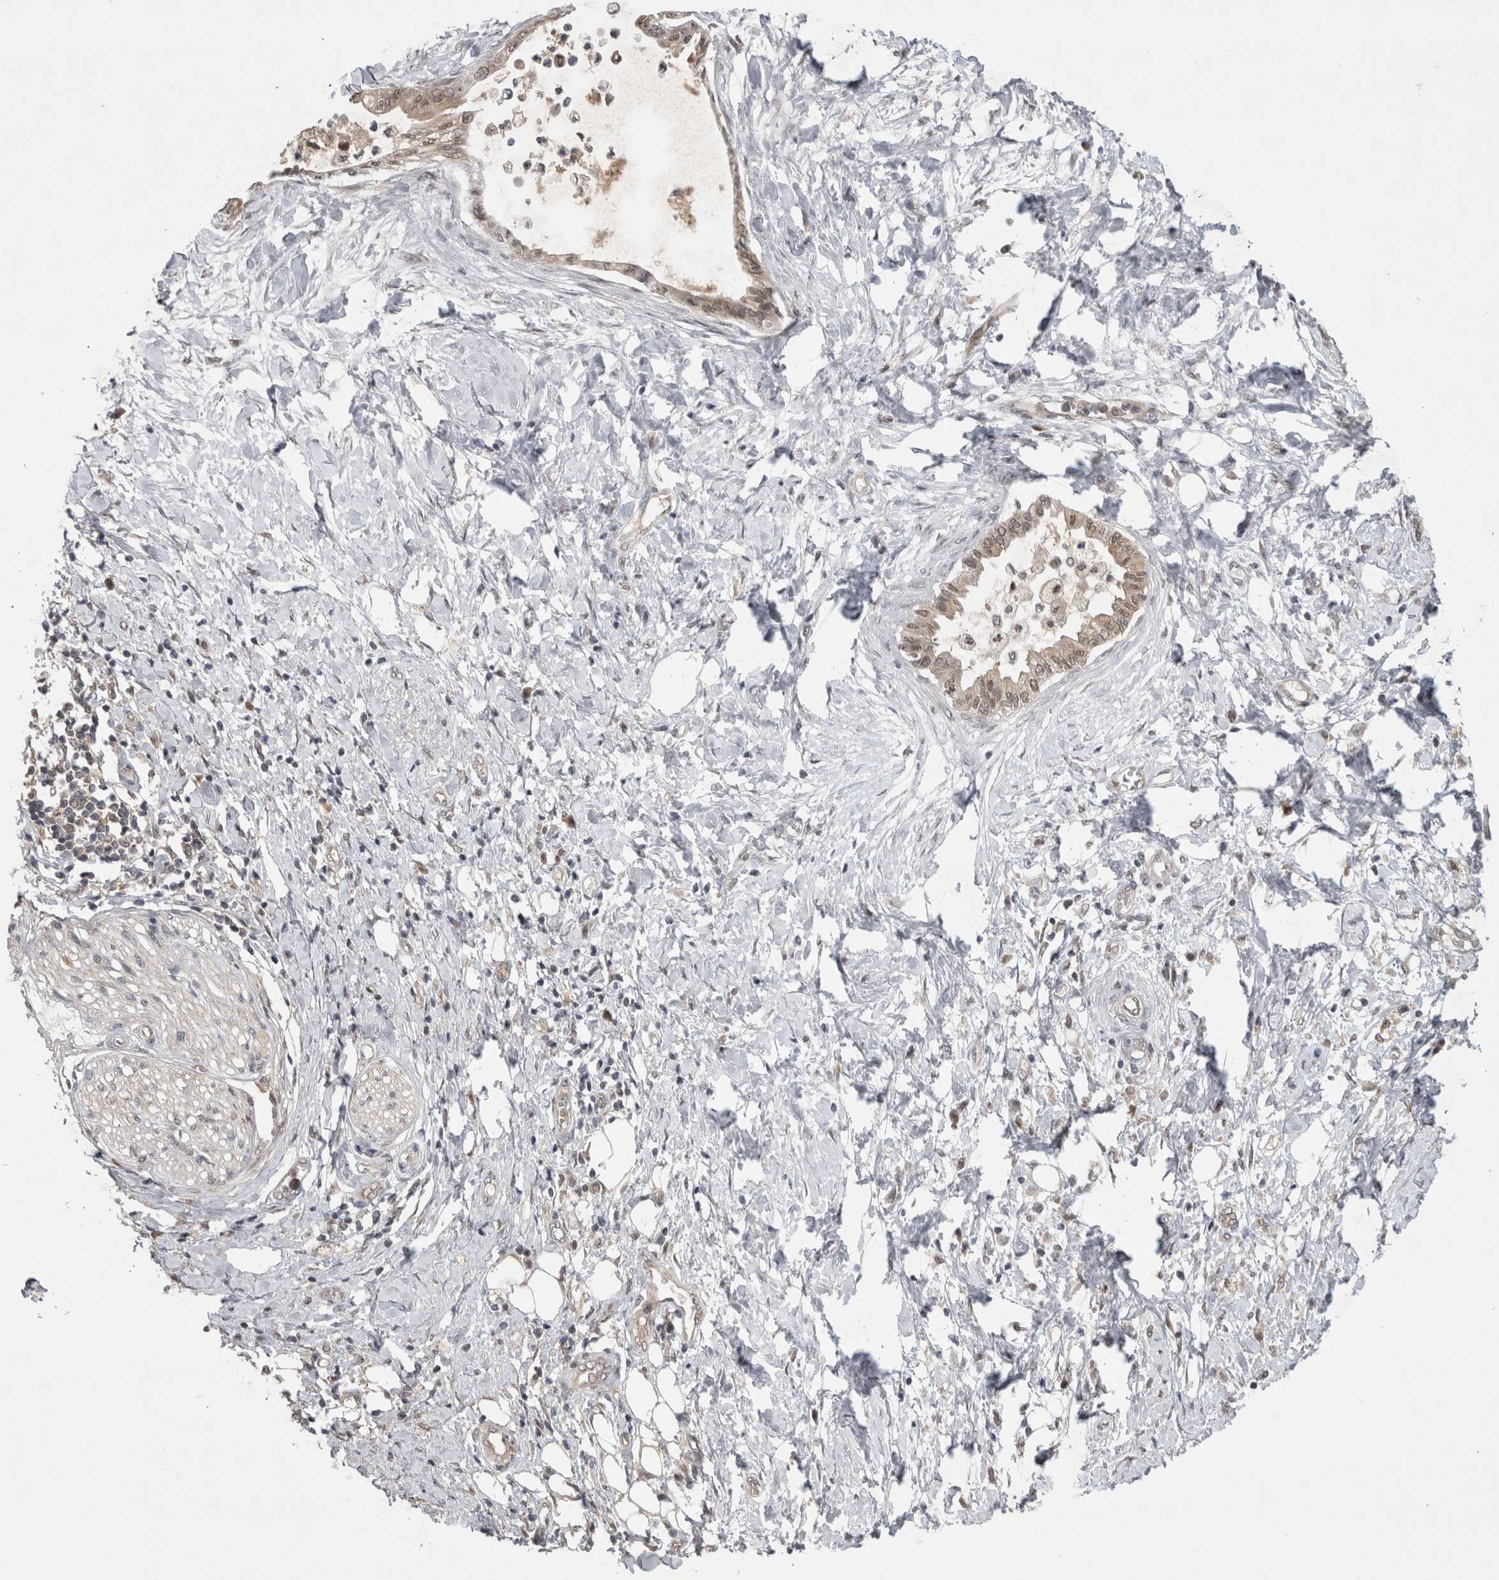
{"staining": {"intensity": "weak", "quantity": ">75%", "location": "nuclear"}, "tissue": "pancreatic cancer", "cell_type": "Tumor cells", "image_type": "cancer", "snomed": [{"axis": "morphology", "description": "Normal tissue, NOS"}, {"axis": "morphology", "description": "Adenocarcinoma, NOS"}, {"axis": "topography", "description": "Pancreas"}, {"axis": "topography", "description": "Duodenum"}], "caption": "Brown immunohistochemical staining in pancreatic cancer (adenocarcinoma) shows weak nuclear positivity in approximately >75% of tumor cells.", "gene": "PSMB2", "patient": {"sex": "female", "age": 60}}